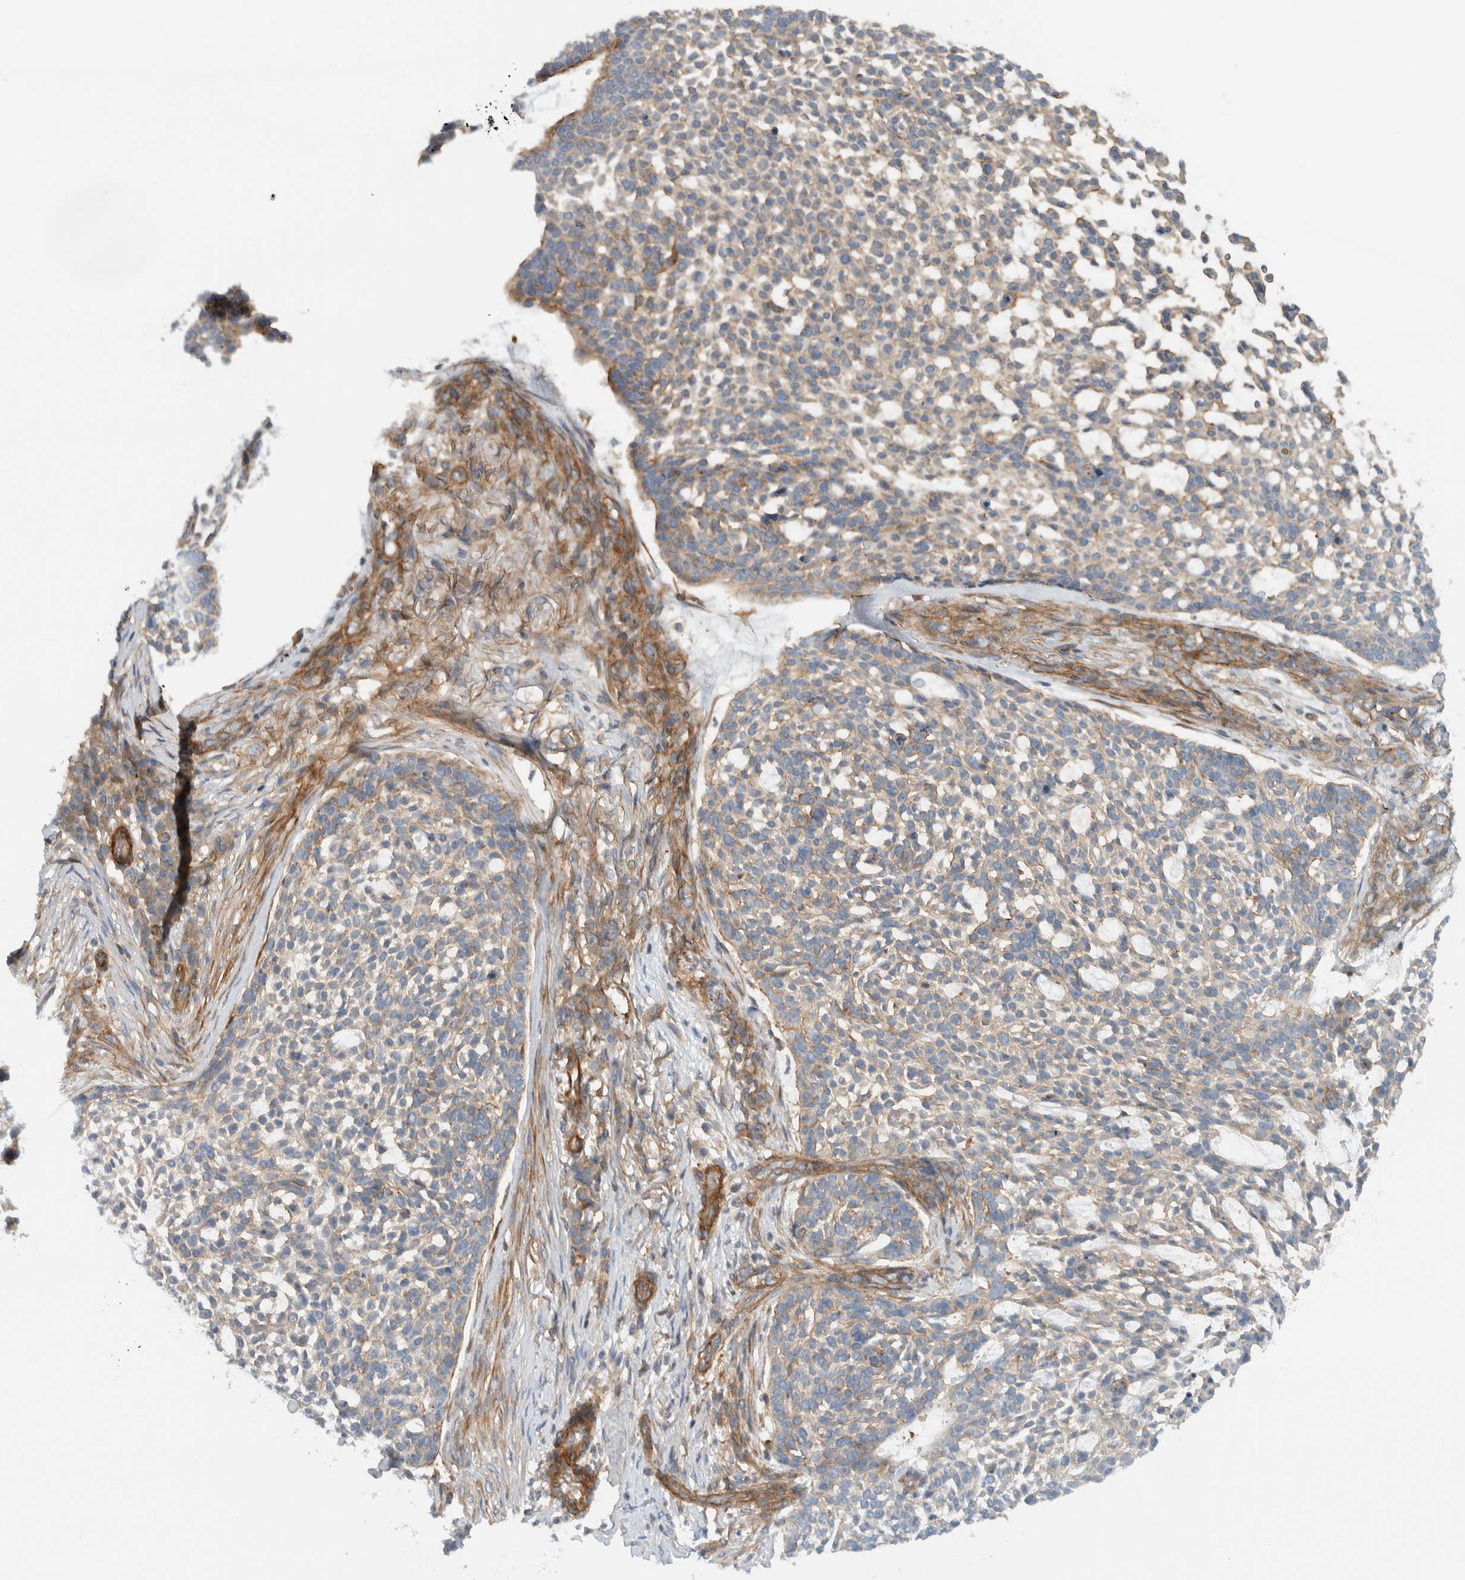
{"staining": {"intensity": "weak", "quantity": ">75%", "location": "cytoplasmic/membranous"}, "tissue": "skin cancer", "cell_type": "Tumor cells", "image_type": "cancer", "snomed": [{"axis": "morphology", "description": "Basal cell carcinoma"}, {"axis": "topography", "description": "Skin"}], "caption": "Skin cancer (basal cell carcinoma) stained for a protein exhibits weak cytoplasmic/membranous positivity in tumor cells. The staining was performed using DAB to visualize the protein expression in brown, while the nuclei were stained in blue with hematoxylin (Magnification: 20x).", "gene": "MPRIP", "patient": {"sex": "female", "age": 64}}